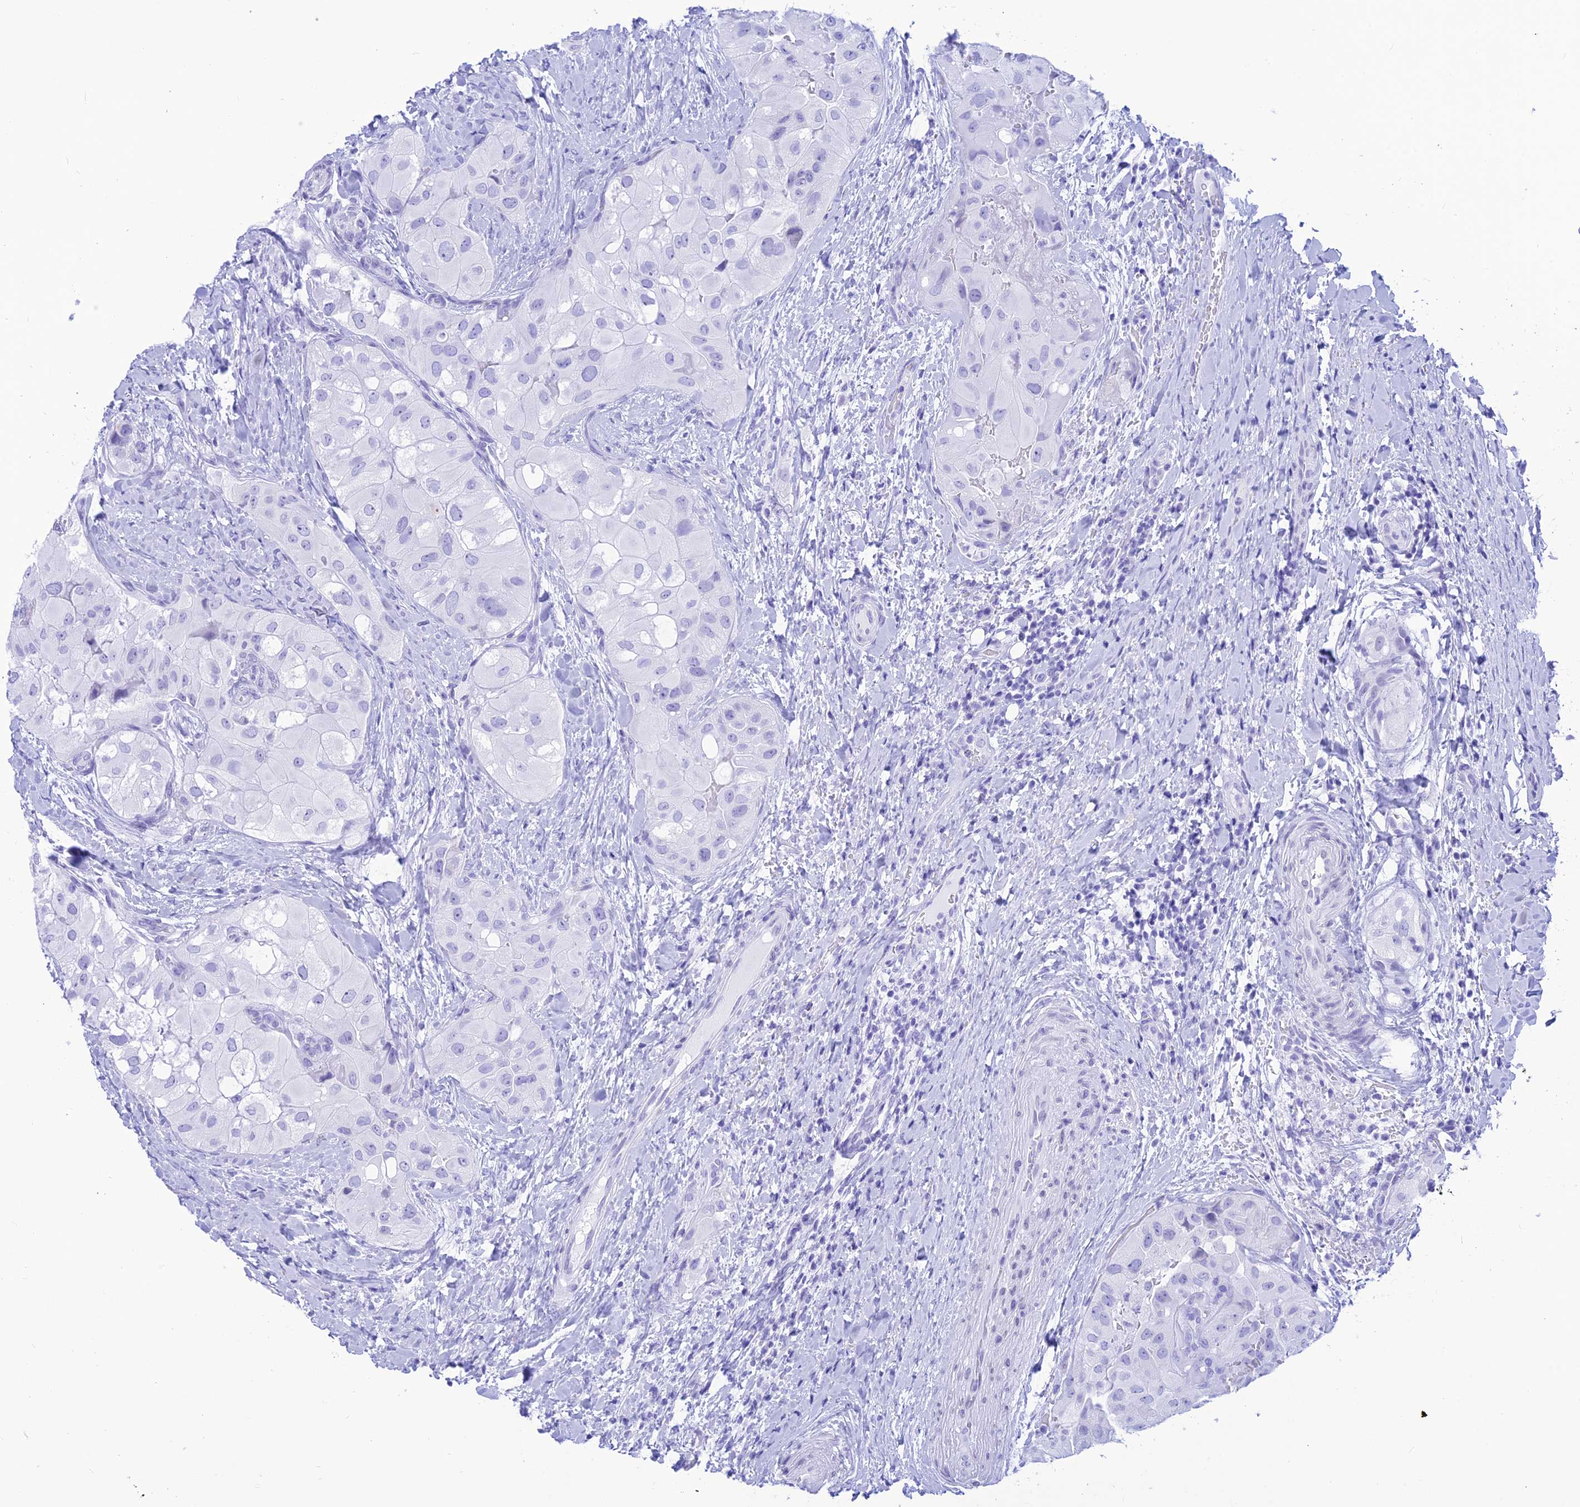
{"staining": {"intensity": "negative", "quantity": "none", "location": "none"}, "tissue": "thyroid cancer", "cell_type": "Tumor cells", "image_type": "cancer", "snomed": [{"axis": "morphology", "description": "Normal tissue, NOS"}, {"axis": "morphology", "description": "Papillary adenocarcinoma, NOS"}, {"axis": "topography", "description": "Thyroid gland"}], "caption": "The histopathology image displays no significant positivity in tumor cells of thyroid cancer (papillary adenocarcinoma). (Immunohistochemistry (ihc), brightfield microscopy, high magnification).", "gene": "PRNP", "patient": {"sex": "female", "age": 59}}